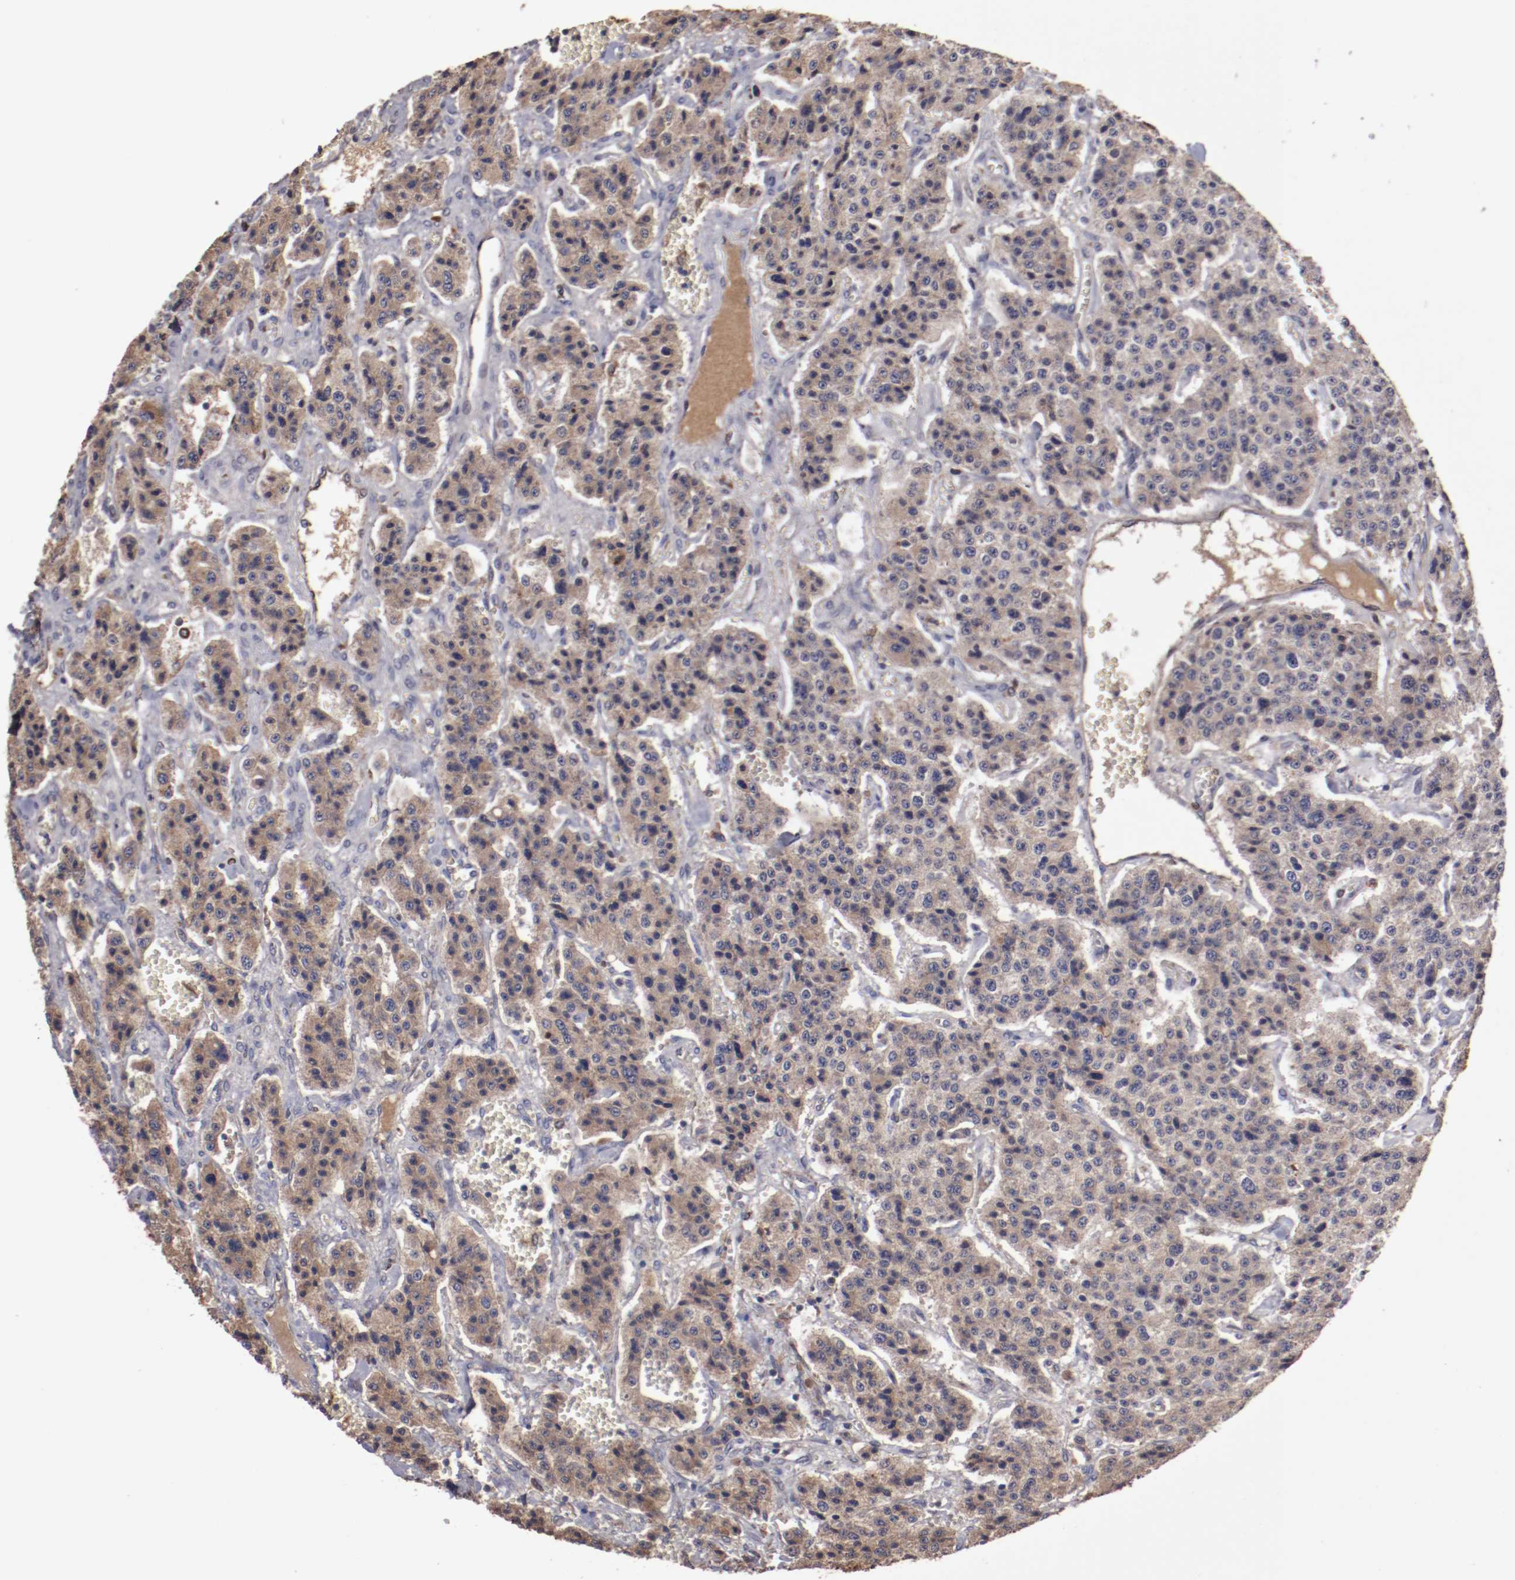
{"staining": {"intensity": "weak", "quantity": ">75%", "location": "cytoplasmic/membranous"}, "tissue": "carcinoid", "cell_type": "Tumor cells", "image_type": "cancer", "snomed": [{"axis": "morphology", "description": "Carcinoid, malignant, NOS"}, {"axis": "topography", "description": "Small intestine"}], "caption": "Immunohistochemistry photomicrograph of neoplastic tissue: human carcinoid (malignant) stained using immunohistochemistry (IHC) demonstrates low levels of weak protein expression localized specifically in the cytoplasmic/membranous of tumor cells, appearing as a cytoplasmic/membranous brown color.", "gene": "NFKBIE", "patient": {"sex": "male", "age": 52}}